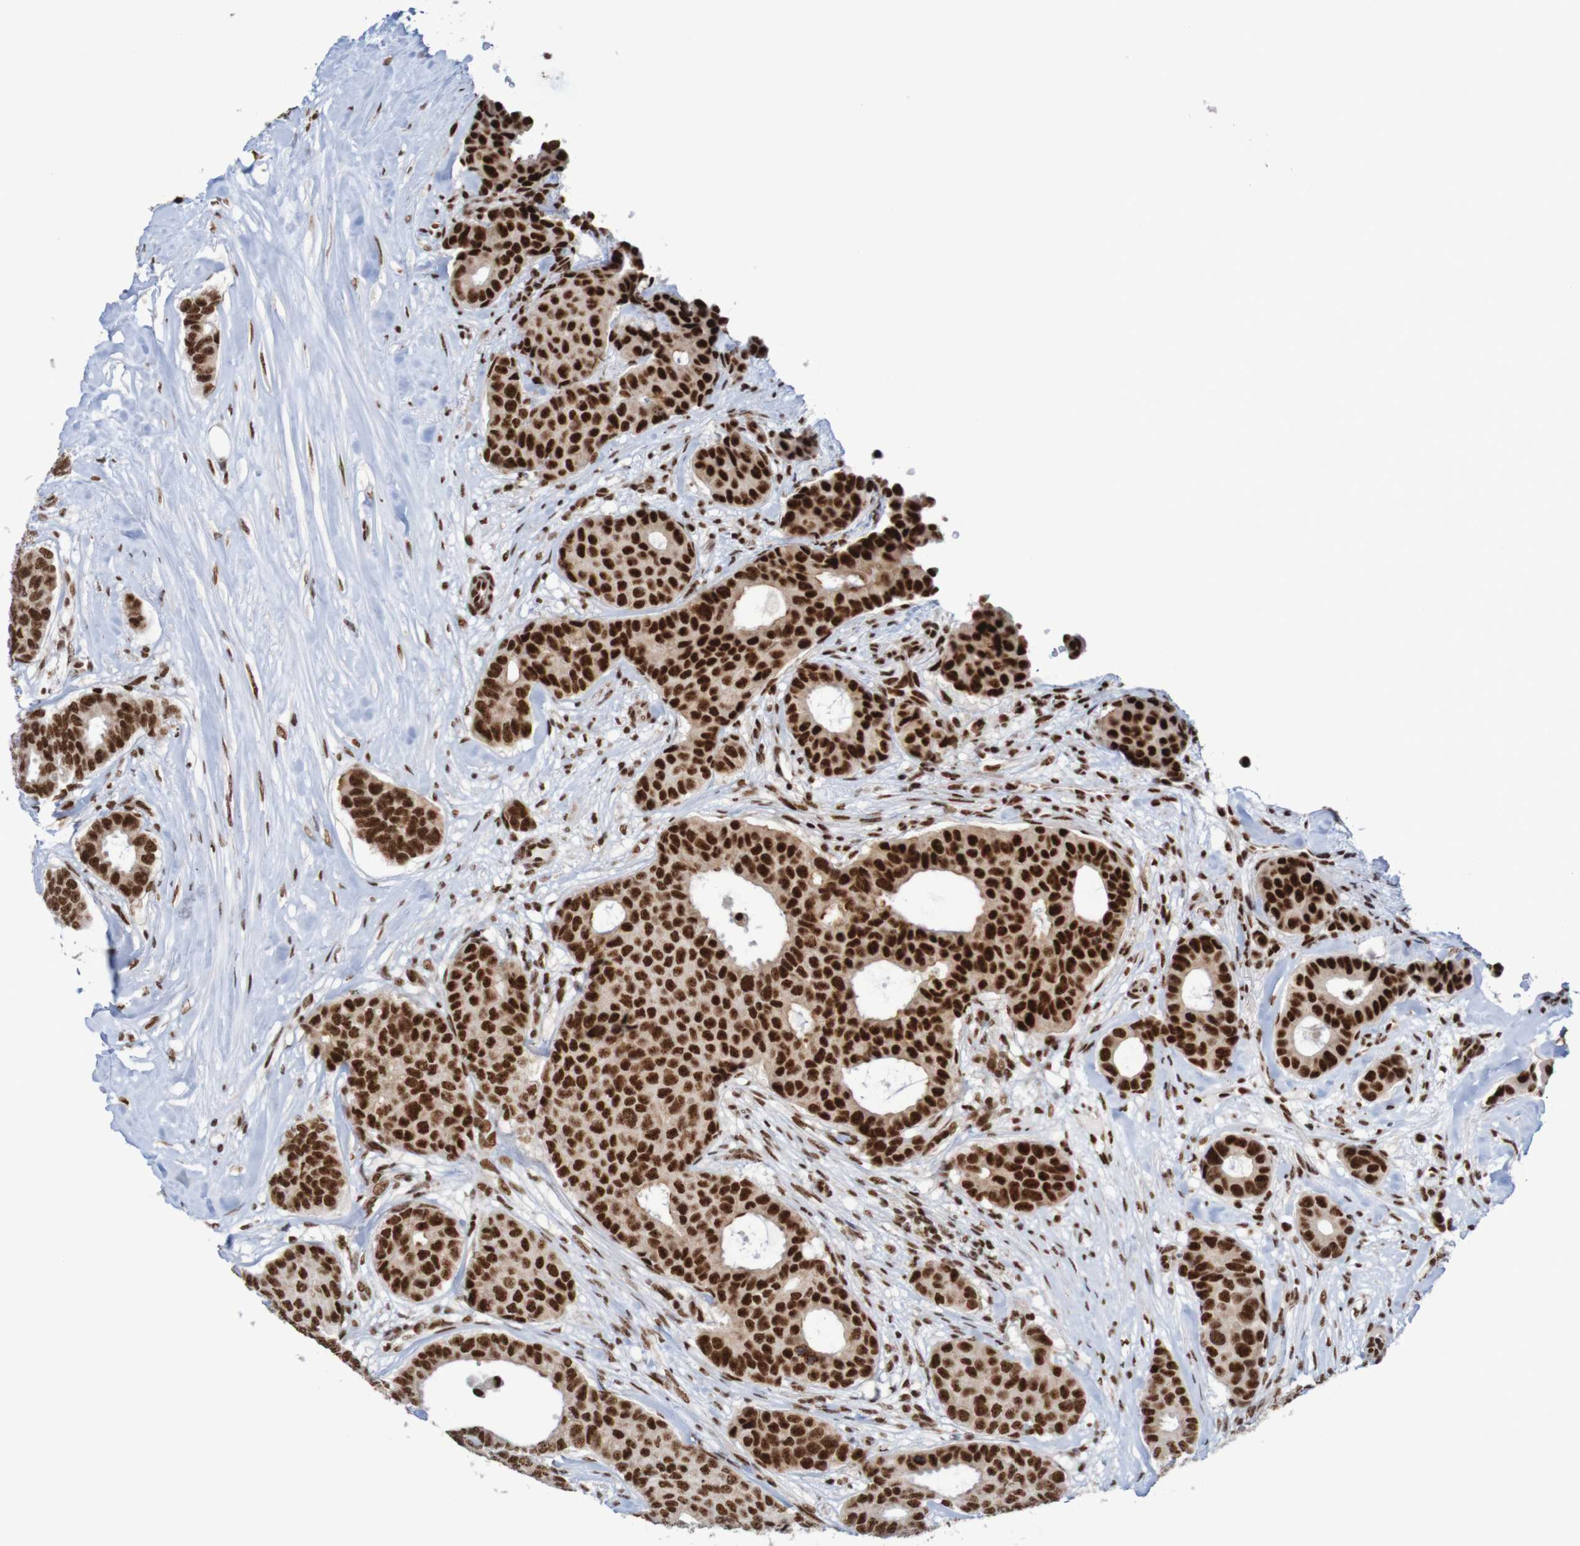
{"staining": {"intensity": "strong", "quantity": ">75%", "location": "nuclear"}, "tissue": "breast cancer", "cell_type": "Tumor cells", "image_type": "cancer", "snomed": [{"axis": "morphology", "description": "Duct carcinoma"}, {"axis": "topography", "description": "Breast"}], "caption": "A photomicrograph of human breast cancer stained for a protein displays strong nuclear brown staining in tumor cells.", "gene": "THRAP3", "patient": {"sex": "female", "age": 75}}